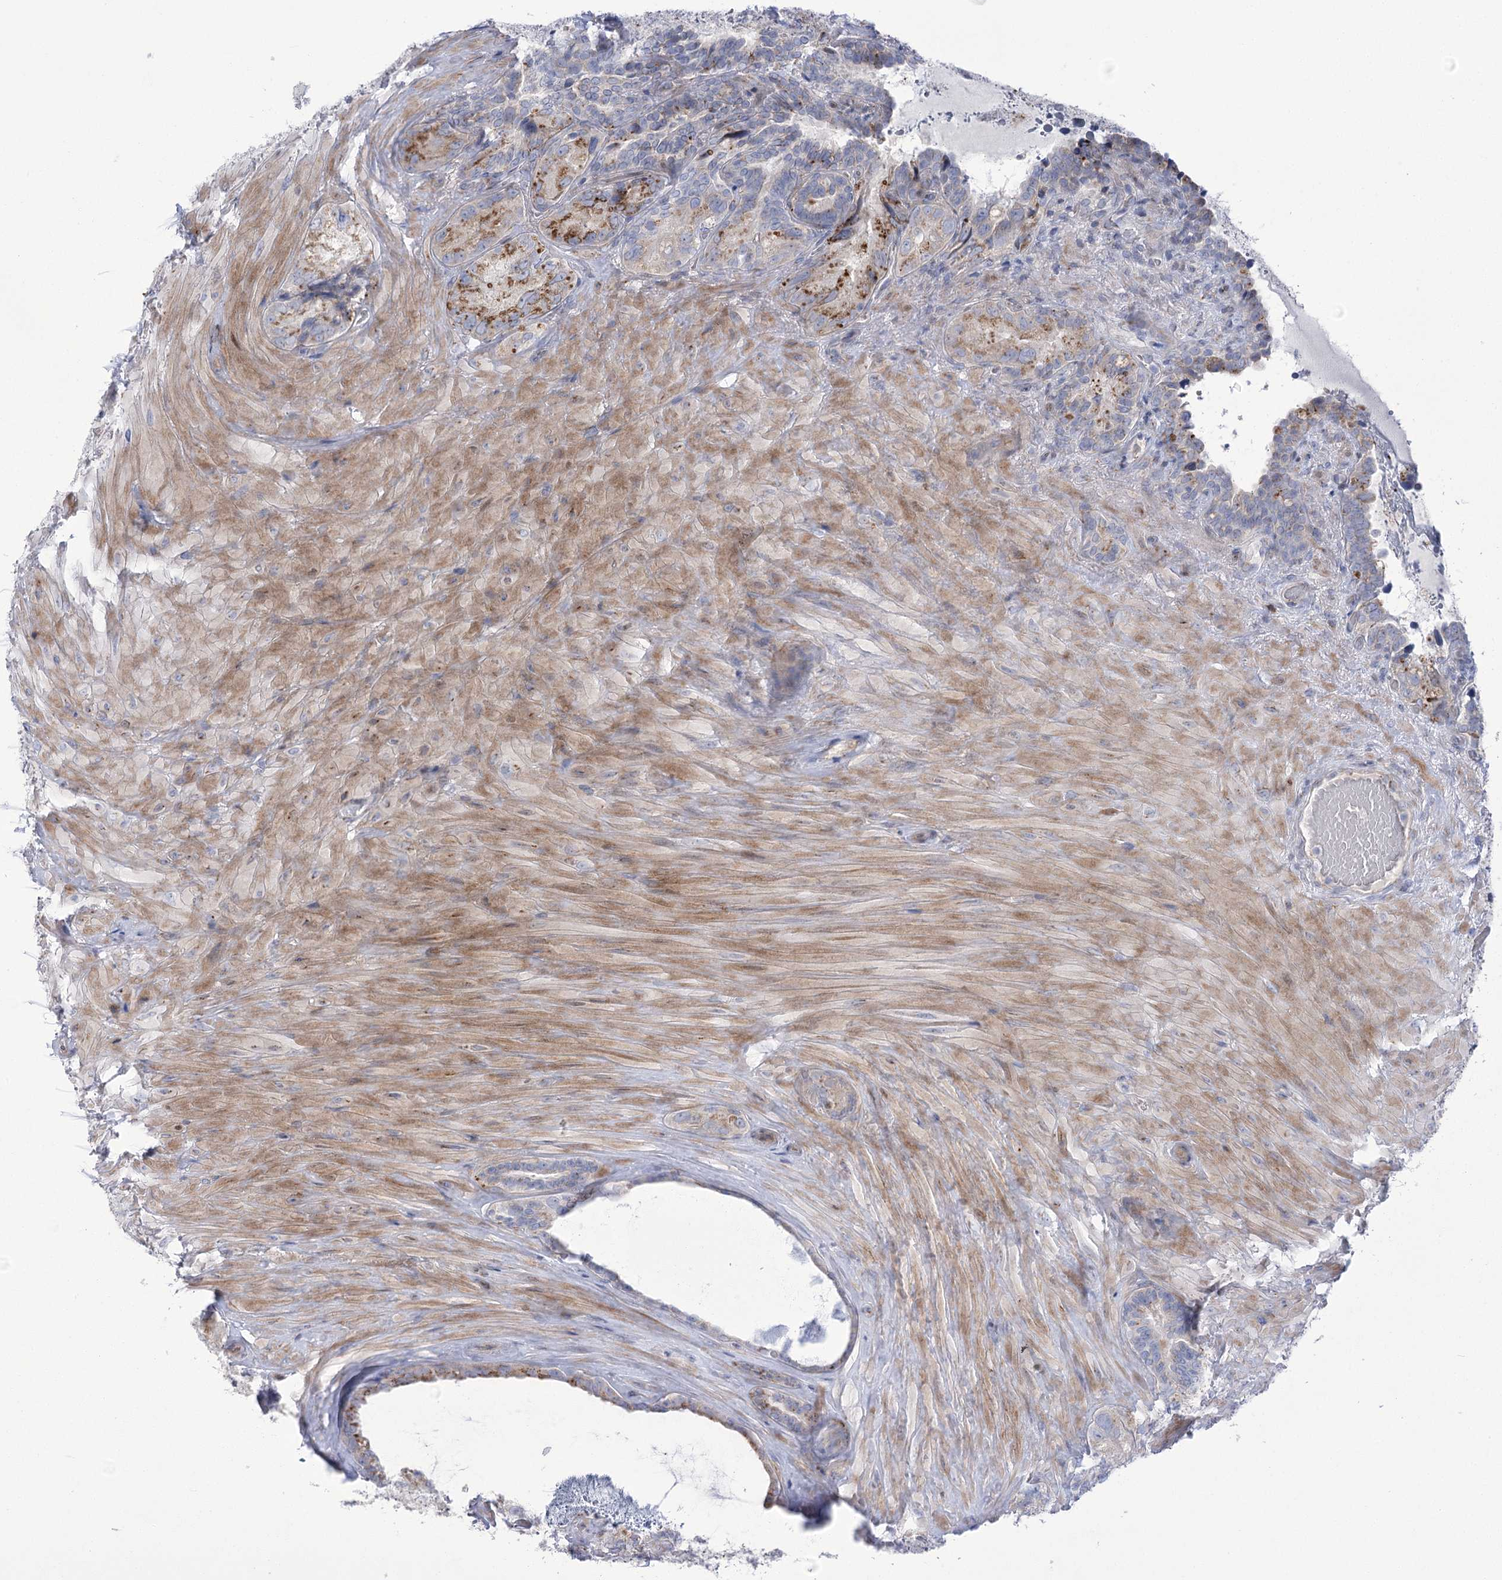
{"staining": {"intensity": "moderate", "quantity": "25%-75%", "location": "cytoplasmic/membranous"}, "tissue": "seminal vesicle", "cell_type": "Glandular cells", "image_type": "normal", "snomed": [{"axis": "morphology", "description": "Normal tissue, NOS"}, {"axis": "topography", "description": "Seminal veicle"}, {"axis": "topography", "description": "Peripheral nerve tissue"}], "caption": "Immunohistochemistry staining of unremarkable seminal vesicle, which demonstrates medium levels of moderate cytoplasmic/membranous positivity in about 25%-75% of glandular cells indicating moderate cytoplasmic/membranous protein positivity. The staining was performed using DAB (brown) for protein detection and nuclei were counterstained in hematoxylin (blue).", "gene": "NME7", "patient": {"sex": "male", "age": 67}}